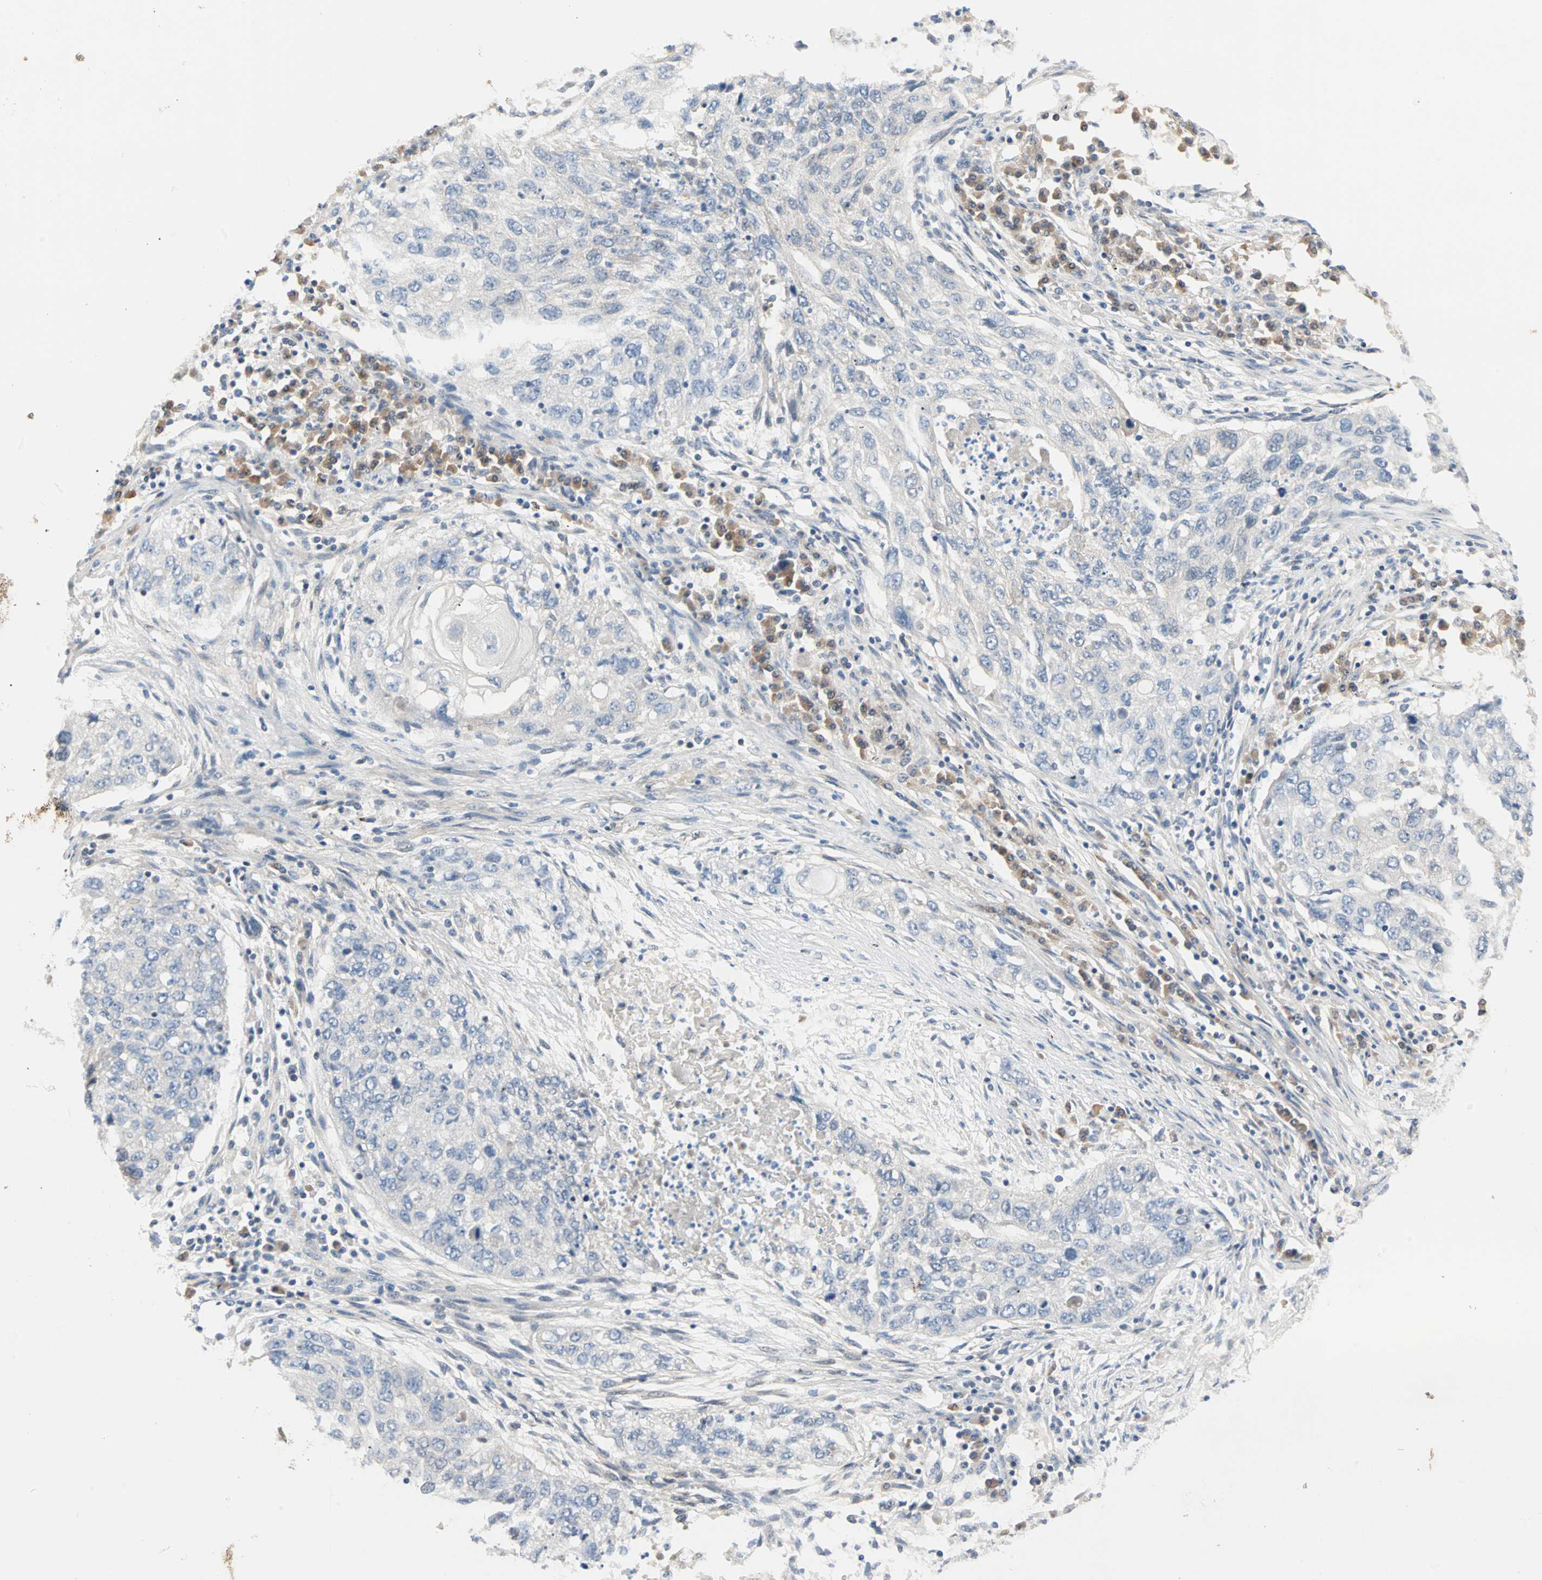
{"staining": {"intensity": "negative", "quantity": "none", "location": "none"}, "tissue": "lung cancer", "cell_type": "Tumor cells", "image_type": "cancer", "snomed": [{"axis": "morphology", "description": "Squamous cell carcinoma, NOS"}, {"axis": "topography", "description": "Lung"}], "caption": "This photomicrograph is of lung cancer (squamous cell carcinoma) stained with immunohistochemistry (IHC) to label a protein in brown with the nuclei are counter-stained blue. There is no expression in tumor cells.", "gene": "MPI", "patient": {"sex": "female", "age": 63}}